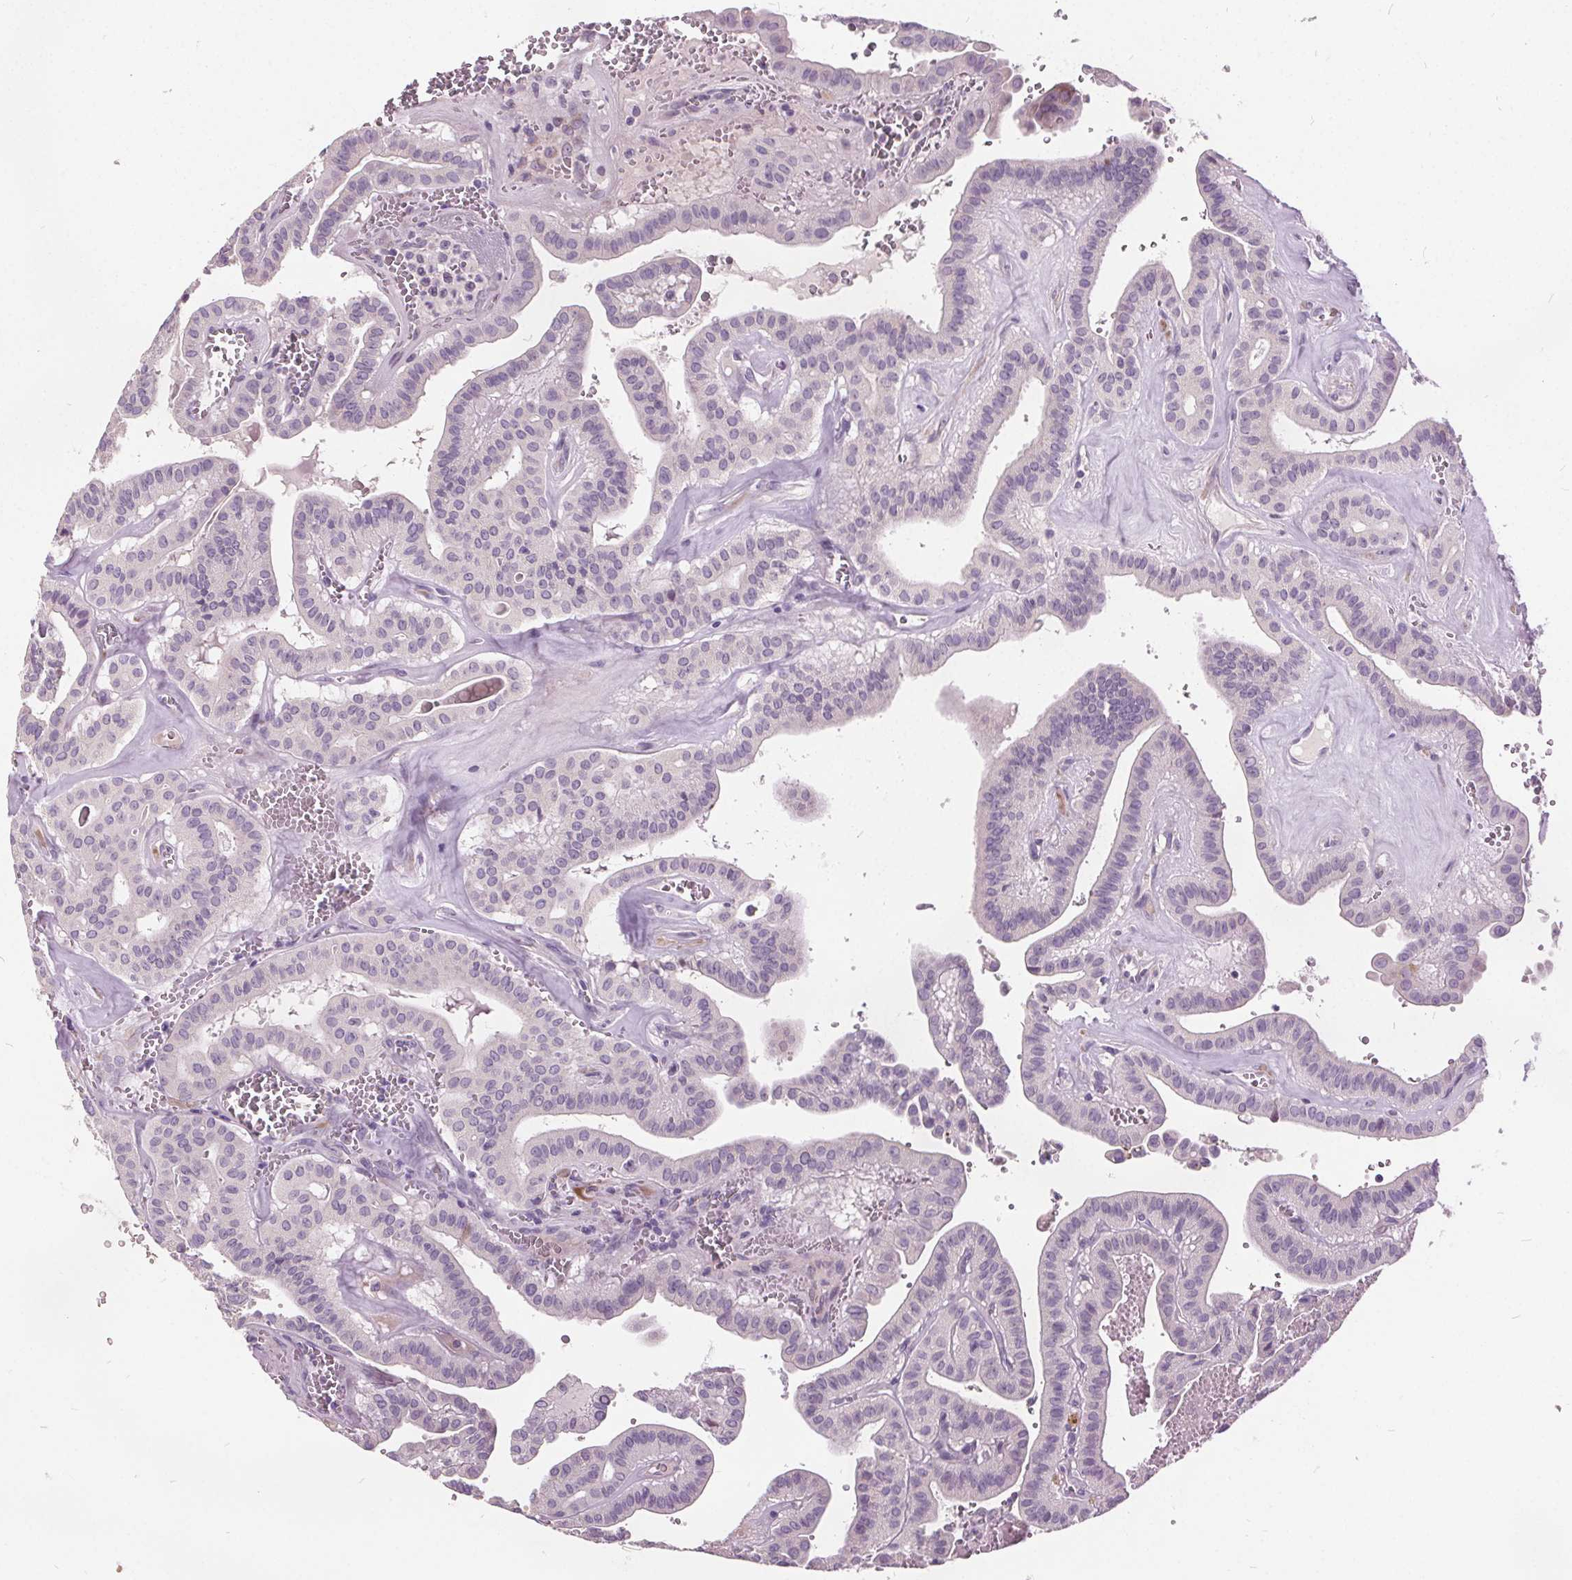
{"staining": {"intensity": "negative", "quantity": "none", "location": "none"}, "tissue": "thyroid cancer", "cell_type": "Tumor cells", "image_type": "cancer", "snomed": [{"axis": "morphology", "description": "Papillary adenocarcinoma, NOS"}, {"axis": "topography", "description": "Thyroid gland"}], "caption": "High power microscopy histopathology image of an IHC image of papillary adenocarcinoma (thyroid), revealing no significant staining in tumor cells.", "gene": "ACOX2", "patient": {"sex": "male", "age": 52}}